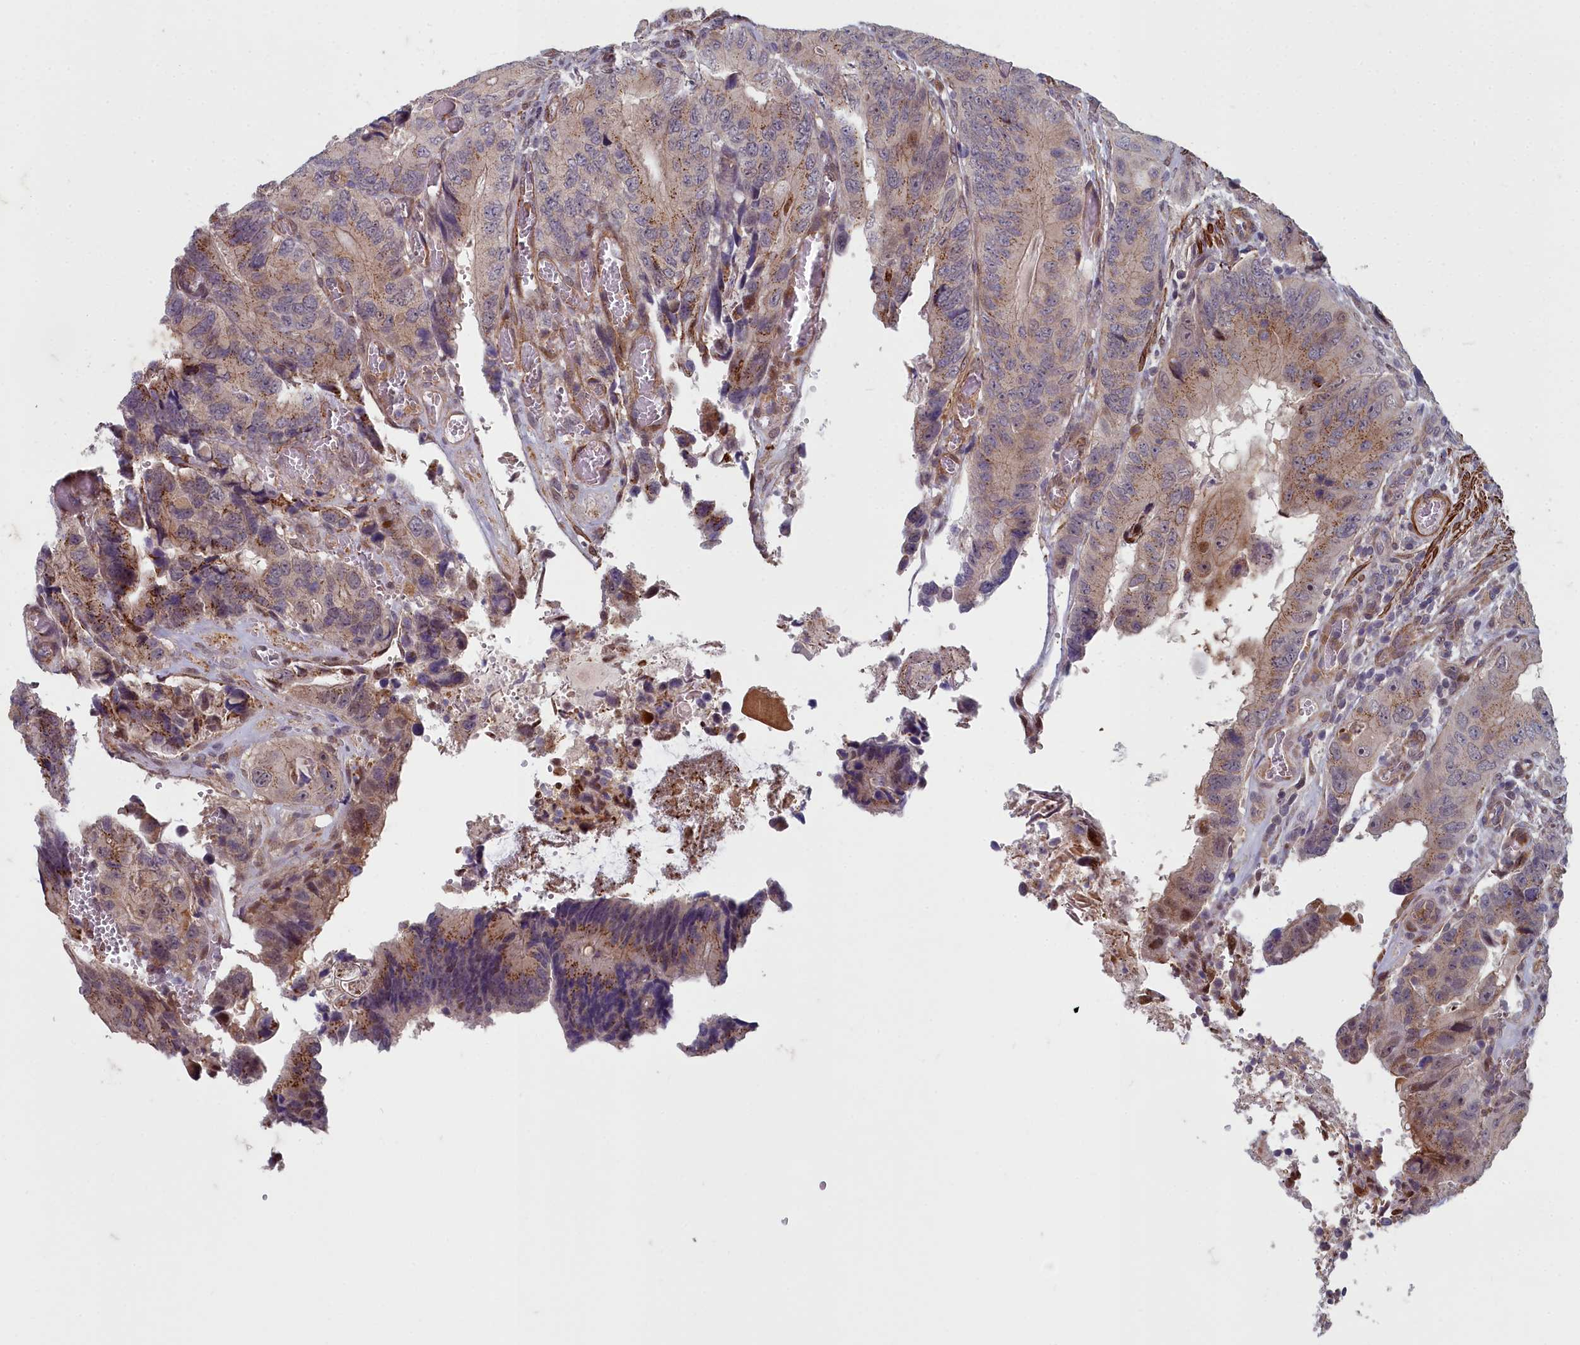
{"staining": {"intensity": "moderate", "quantity": "25%-75%", "location": "cytoplasmic/membranous"}, "tissue": "colorectal cancer", "cell_type": "Tumor cells", "image_type": "cancer", "snomed": [{"axis": "morphology", "description": "Adenocarcinoma, NOS"}, {"axis": "topography", "description": "Colon"}], "caption": "The image displays staining of colorectal adenocarcinoma, revealing moderate cytoplasmic/membranous protein staining (brown color) within tumor cells. Using DAB (brown) and hematoxylin (blue) stains, captured at high magnification using brightfield microscopy.", "gene": "ZNF626", "patient": {"sex": "male", "age": 84}}